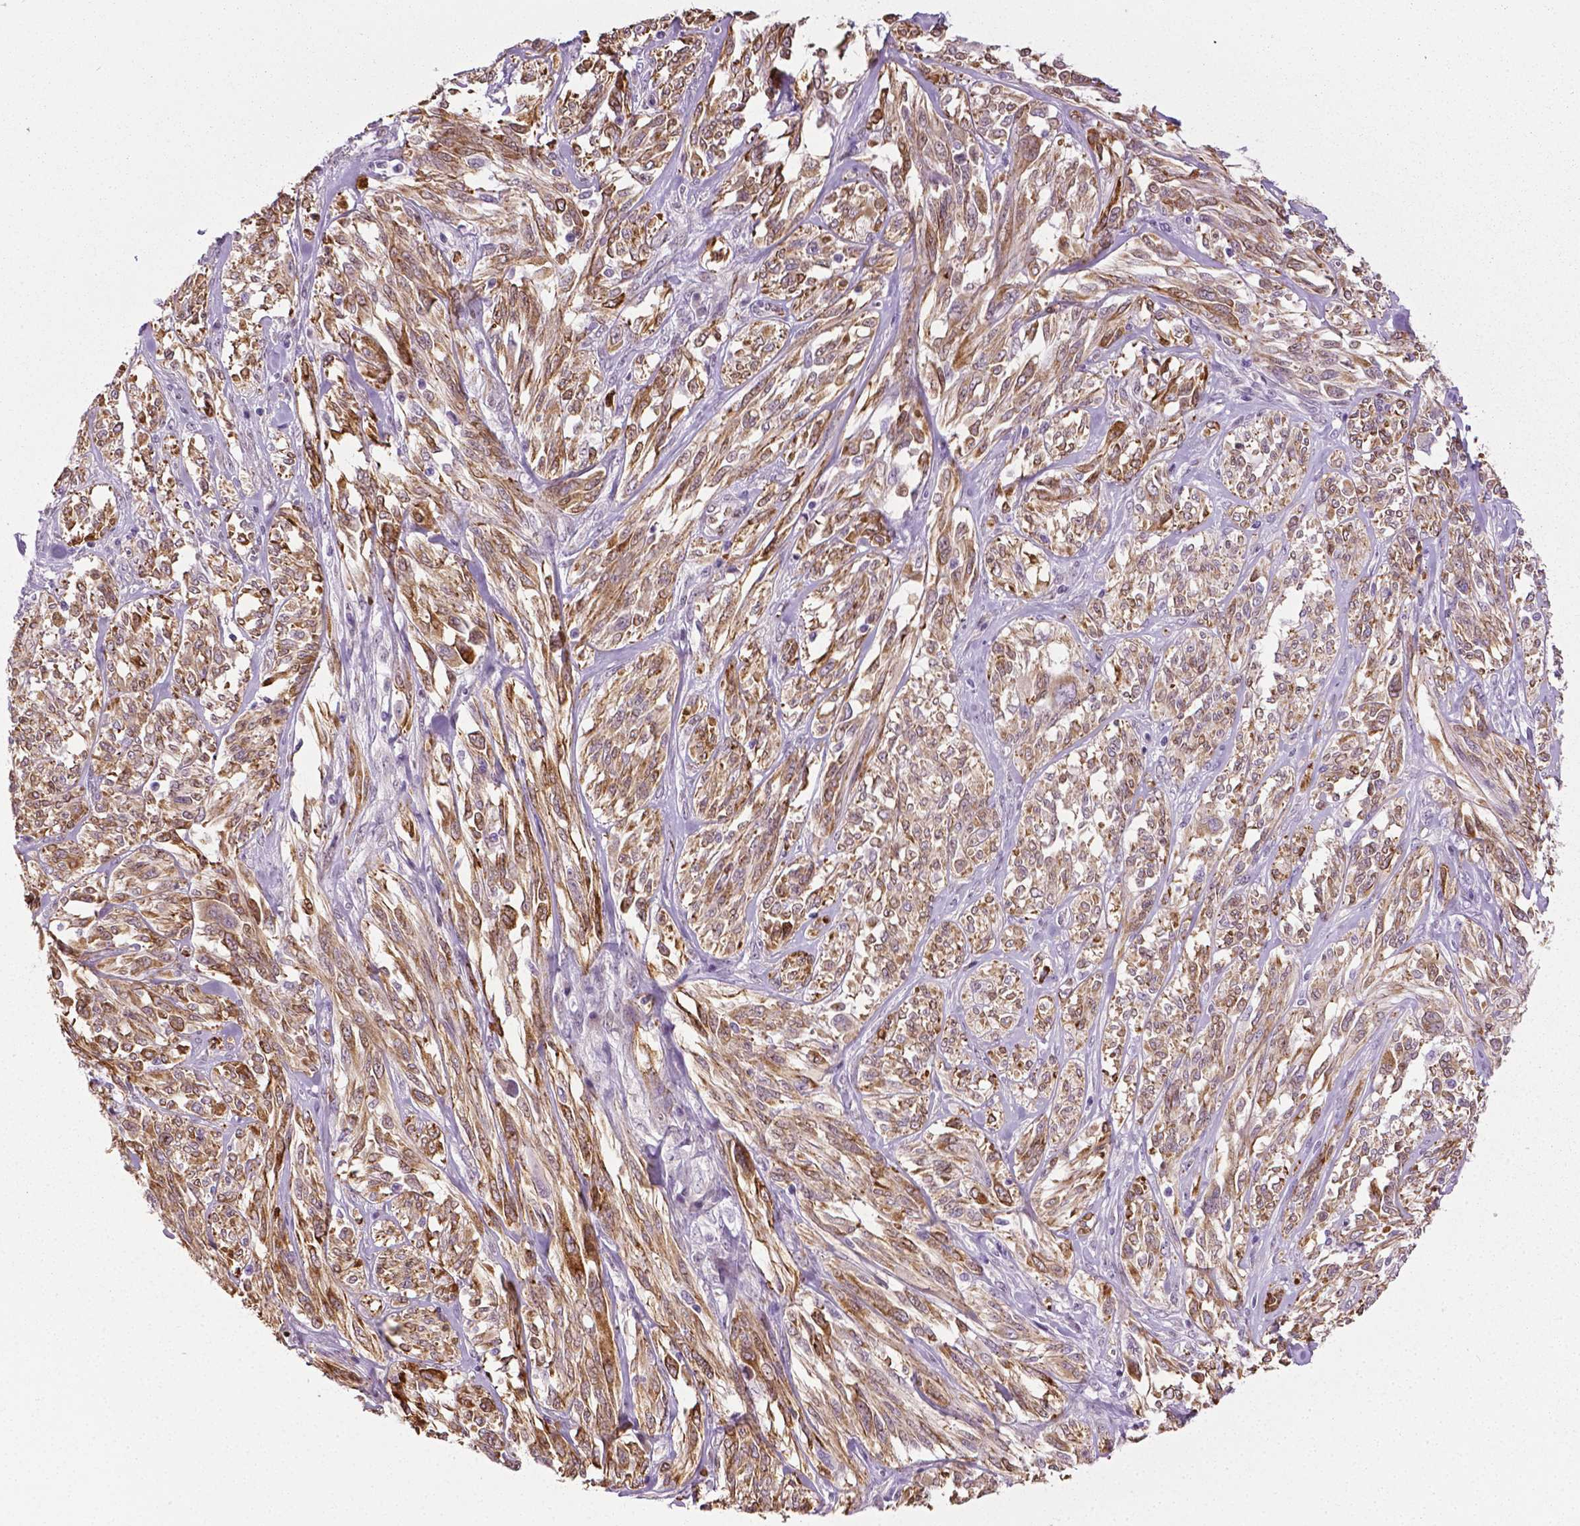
{"staining": {"intensity": "moderate", "quantity": ">75%", "location": "cytoplasmic/membranous,nuclear"}, "tissue": "melanoma", "cell_type": "Tumor cells", "image_type": "cancer", "snomed": [{"axis": "morphology", "description": "Malignant melanoma, NOS"}, {"axis": "topography", "description": "Skin"}], "caption": "Immunohistochemical staining of malignant melanoma exhibits moderate cytoplasmic/membranous and nuclear protein positivity in about >75% of tumor cells.", "gene": "PTGER3", "patient": {"sex": "female", "age": 91}}